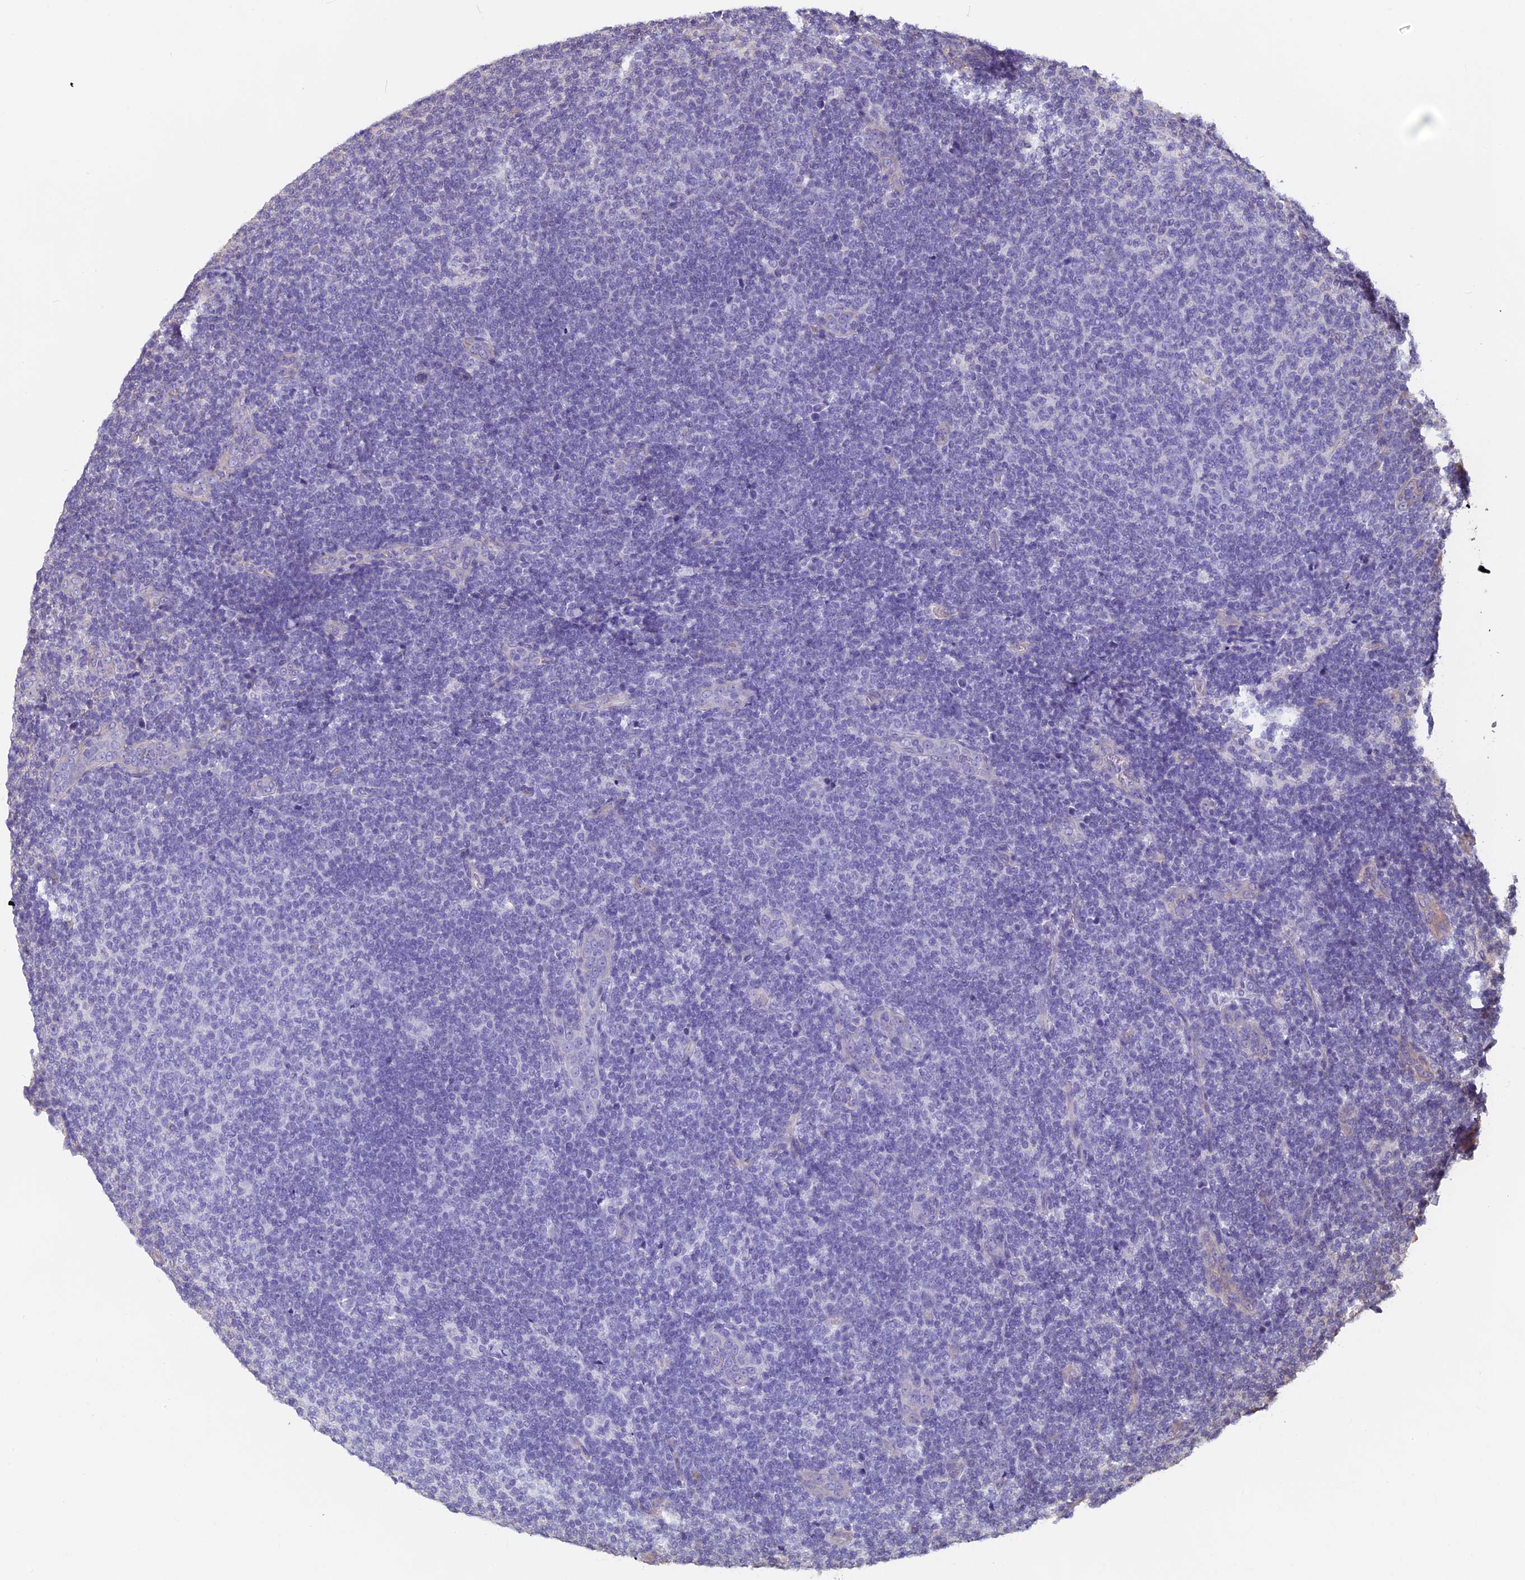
{"staining": {"intensity": "negative", "quantity": "none", "location": "none"}, "tissue": "lymphoma", "cell_type": "Tumor cells", "image_type": "cancer", "snomed": [{"axis": "morphology", "description": "Malignant lymphoma, non-Hodgkin's type, Low grade"}, {"axis": "topography", "description": "Lymph node"}], "caption": "Immunohistochemical staining of lymphoma shows no significant positivity in tumor cells.", "gene": "CCDC153", "patient": {"sex": "male", "age": 66}}